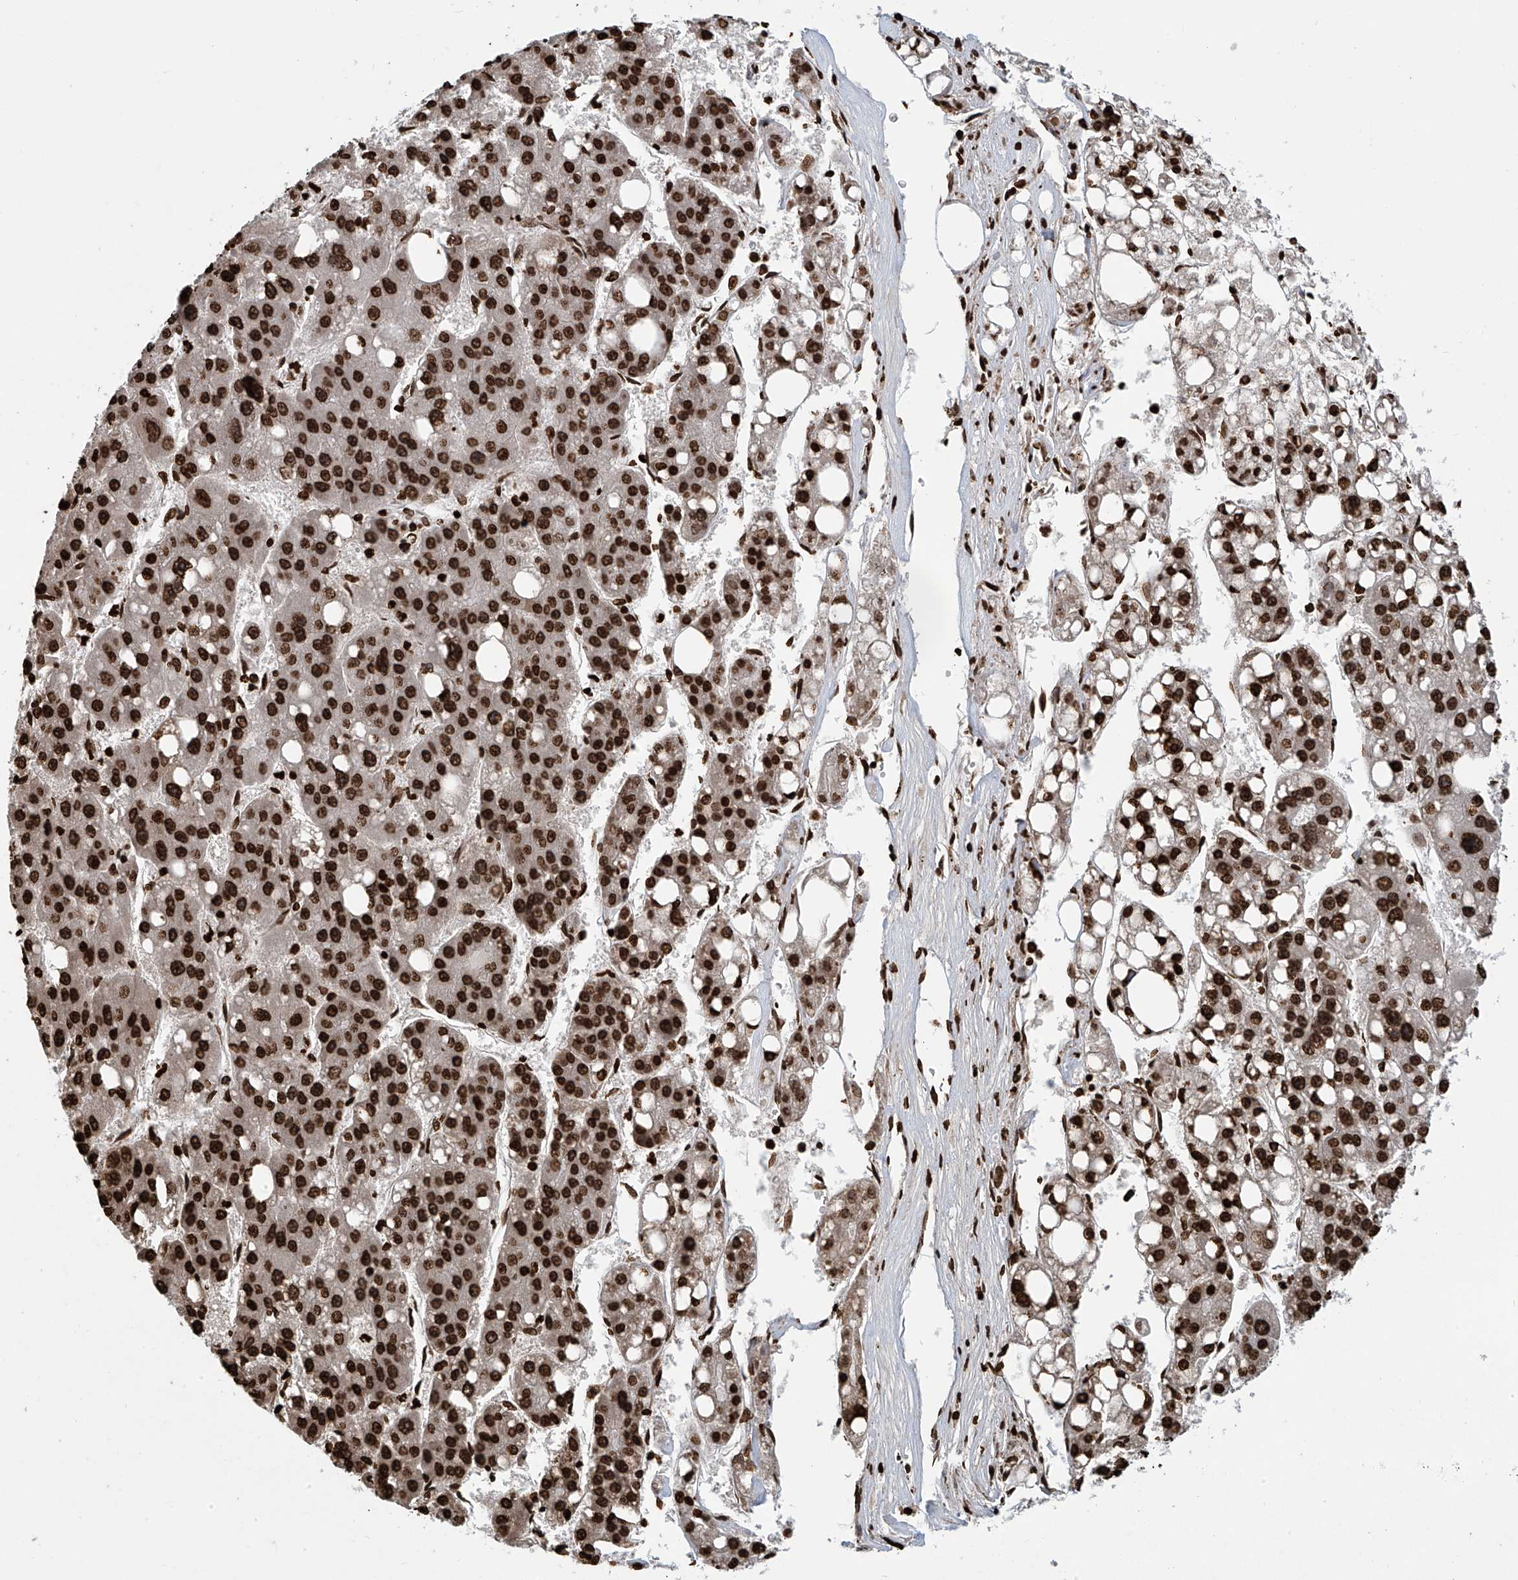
{"staining": {"intensity": "strong", "quantity": ">75%", "location": "nuclear"}, "tissue": "liver cancer", "cell_type": "Tumor cells", "image_type": "cancer", "snomed": [{"axis": "morphology", "description": "Carcinoma, Hepatocellular, NOS"}, {"axis": "topography", "description": "Liver"}], "caption": "An IHC micrograph of neoplastic tissue is shown. Protein staining in brown labels strong nuclear positivity in liver hepatocellular carcinoma within tumor cells.", "gene": "DPPA2", "patient": {"sex": "female", "age": 61}}